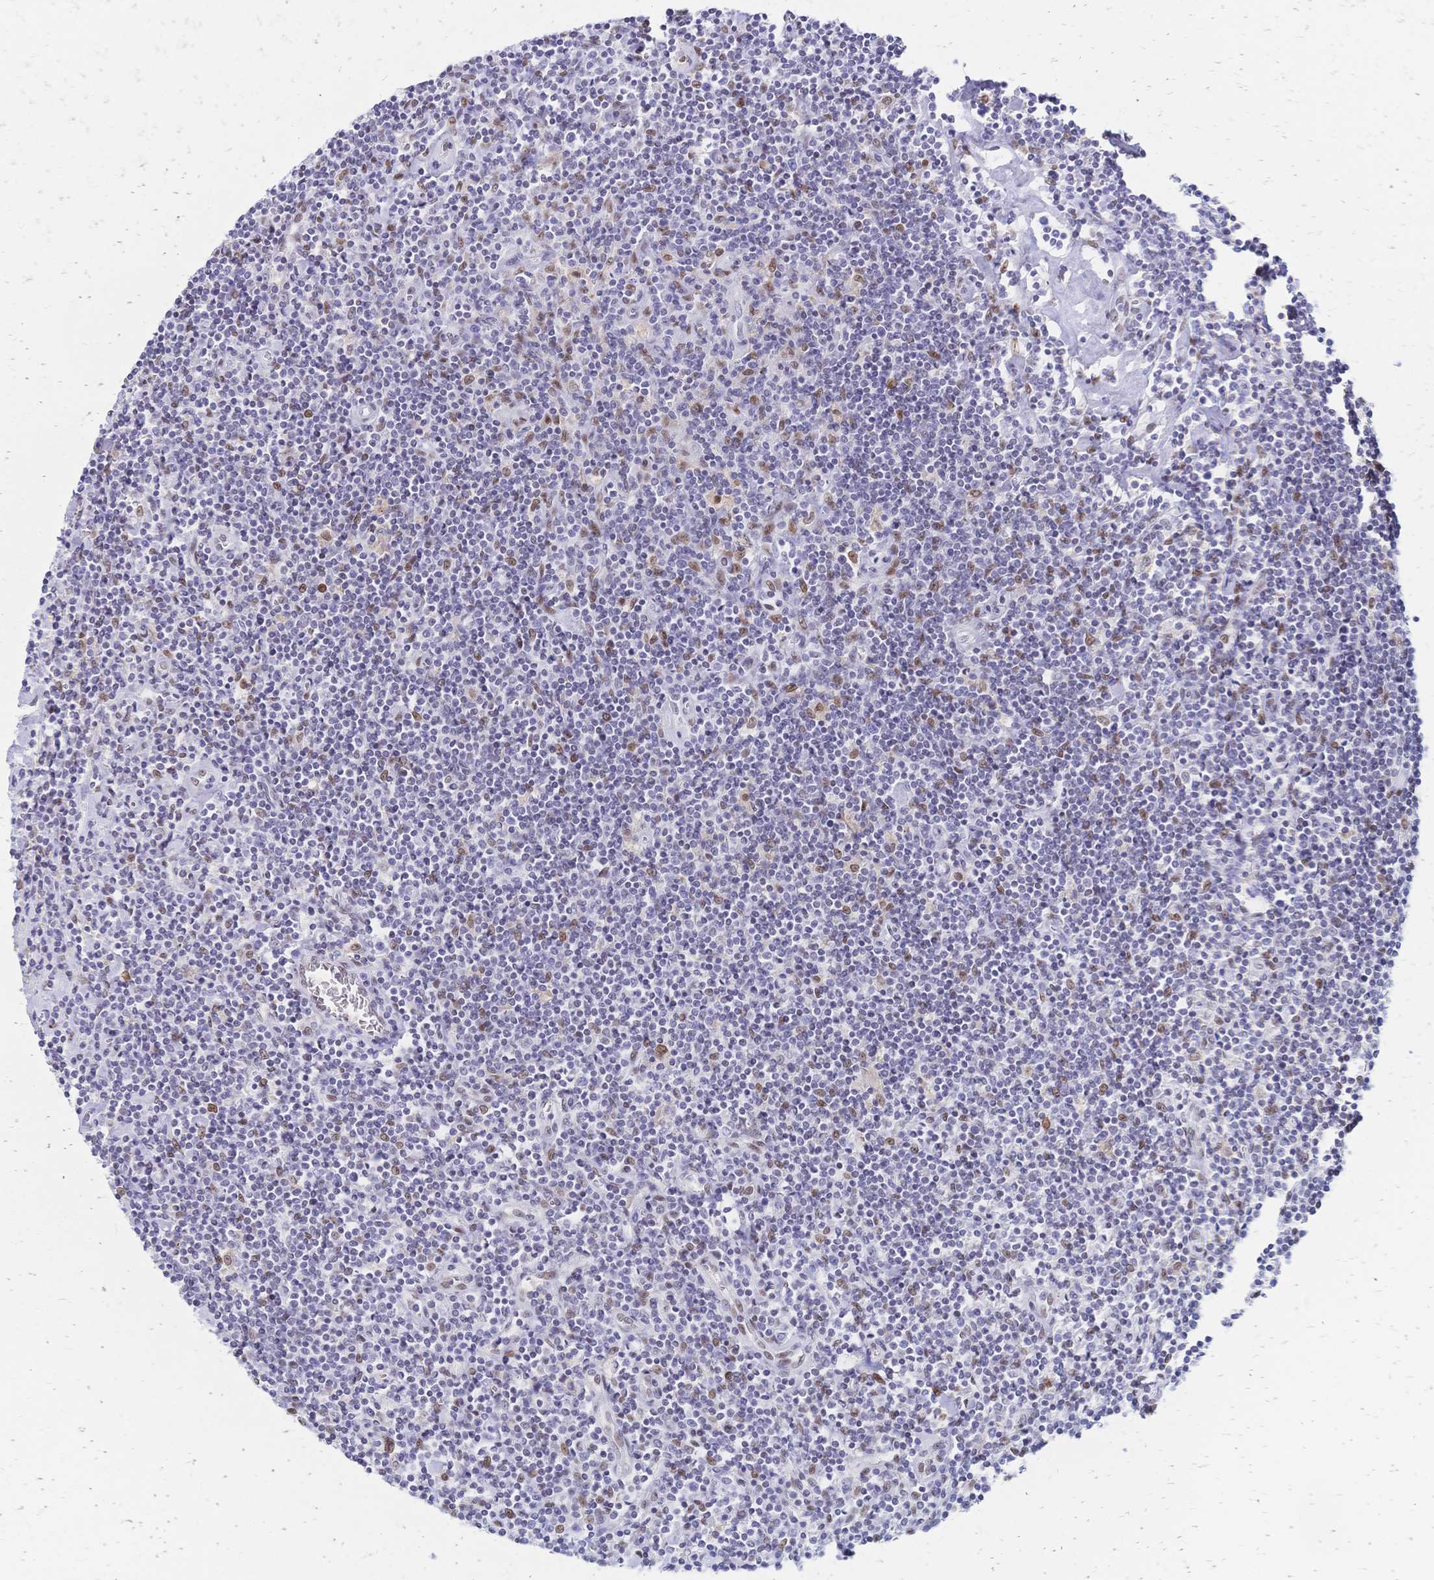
{"staining": {"intensity": "negative", "quantity": "none", "location": "none"}, "tissue": "lymphoma", "cell_type": "Tumor cells", "image_type": "cancer", "snomed": [{"axis": "morphology", "description": "Hodgkin's disease, NOS"}, {"axis": "topography", "description": "Lymph node"}], "caption": "Immunohistochemistry (IHC) histopathology image of neoplastic tissue: lymphoma stained with DAB (3,3'-diaminobenzidine) exhibits no significant protein staining in tumor cells.", "gene": "NFIC", "patient": {"sex": "male", "age": 40}}